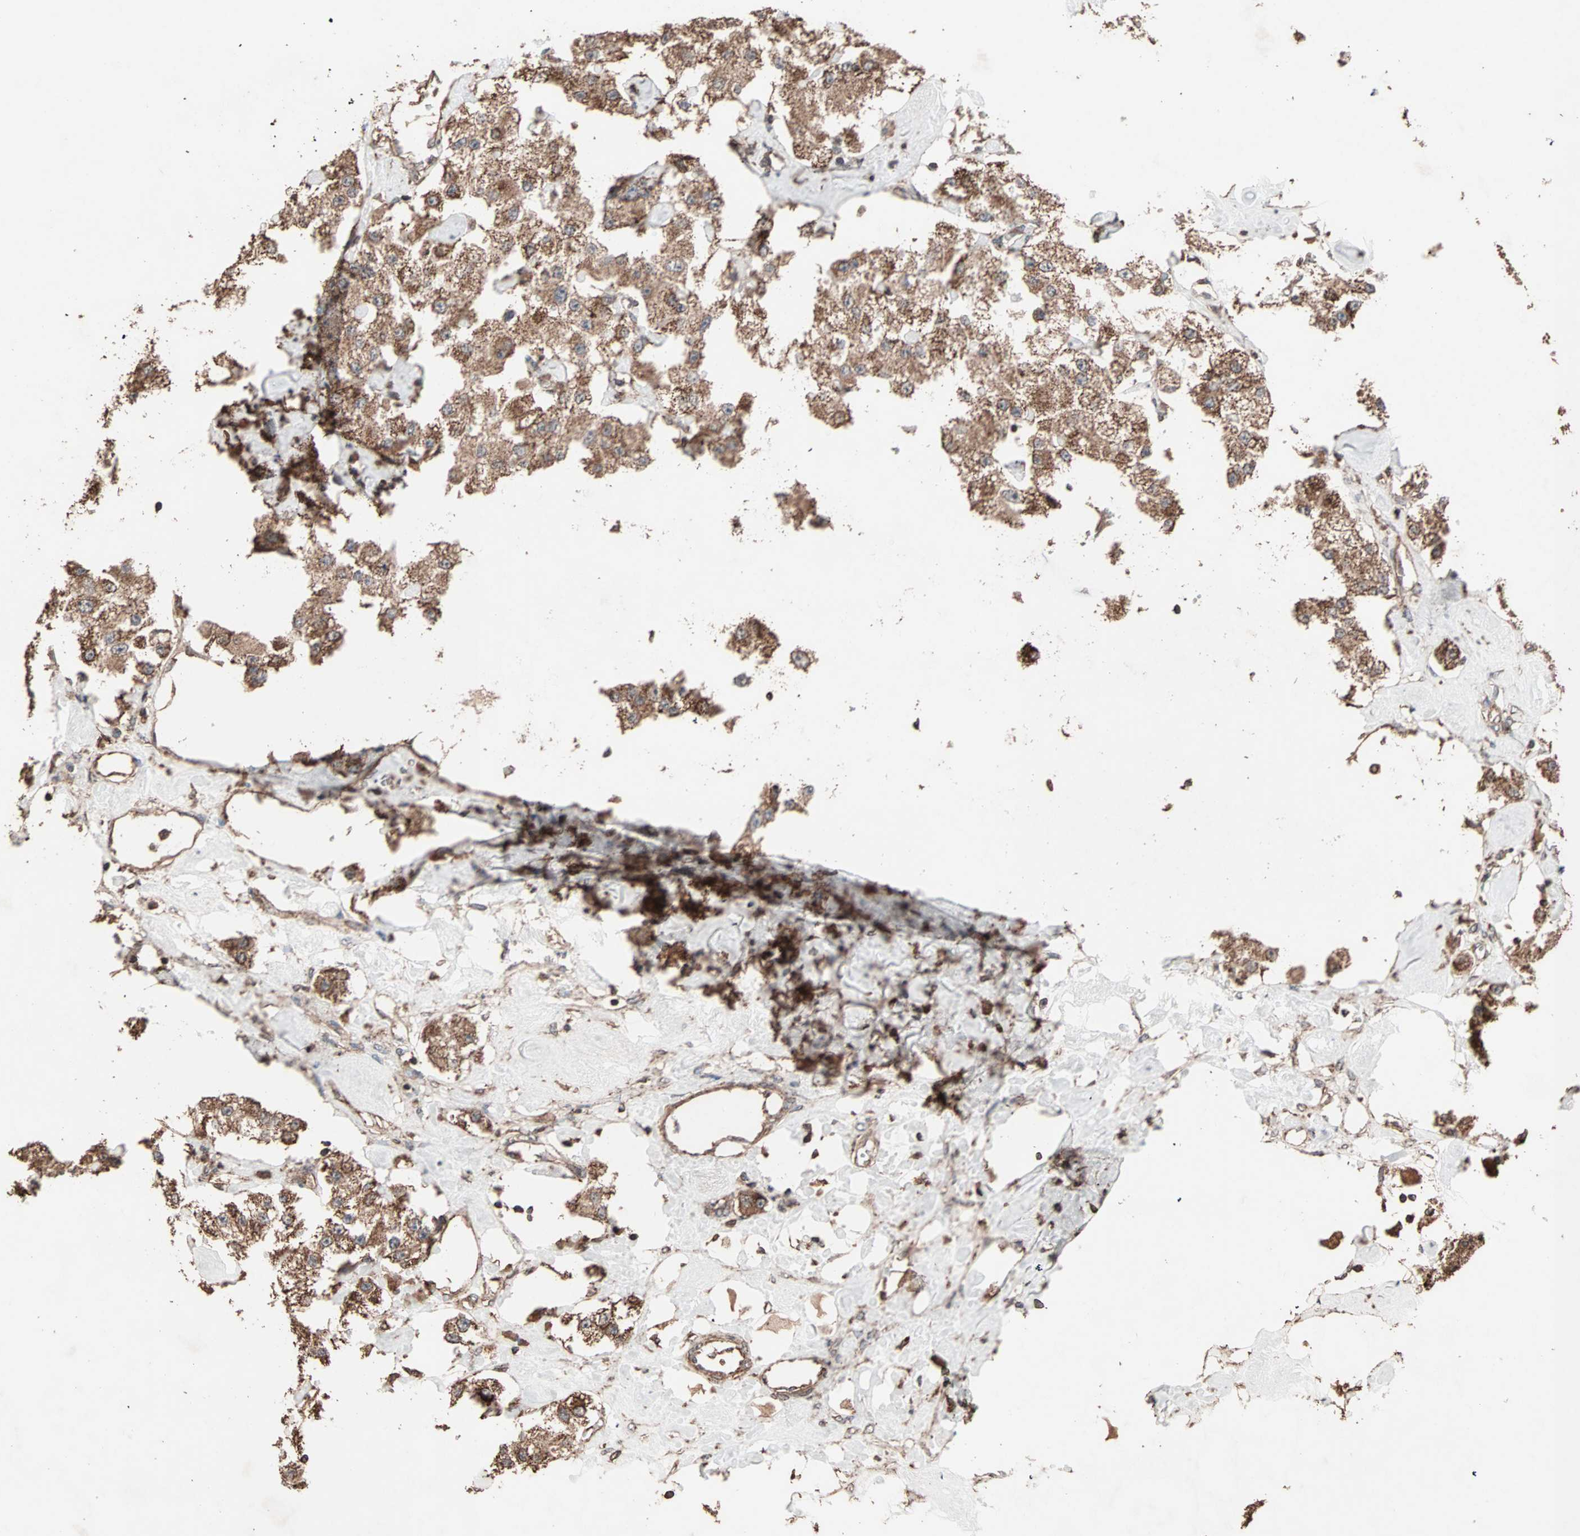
{"staining": {"intensity": "moderate", "quantity": ">75%", "location": "cytoplasmic/membranous"}, "tissue": "carcinoid", "cell_type": "Tumor cells", "image_type": "cancer", "snomed": [{"axis": "morphology", "description": "Carcinoid, malignant, NOS"}, {"axis": "topography", "description": "Pancreas"}], "caption": "Malignant carcinoid tissue demonstrates moderate cytoplasmic/membranous positivity in approximately >75% of tumor cells (DAB (3,3'-diaminobenzidine) IHC, brown staining for protein, blue staining for nuclei).", "gene": "MRPL2", "patient": {"sex": "male", "age": 41}}